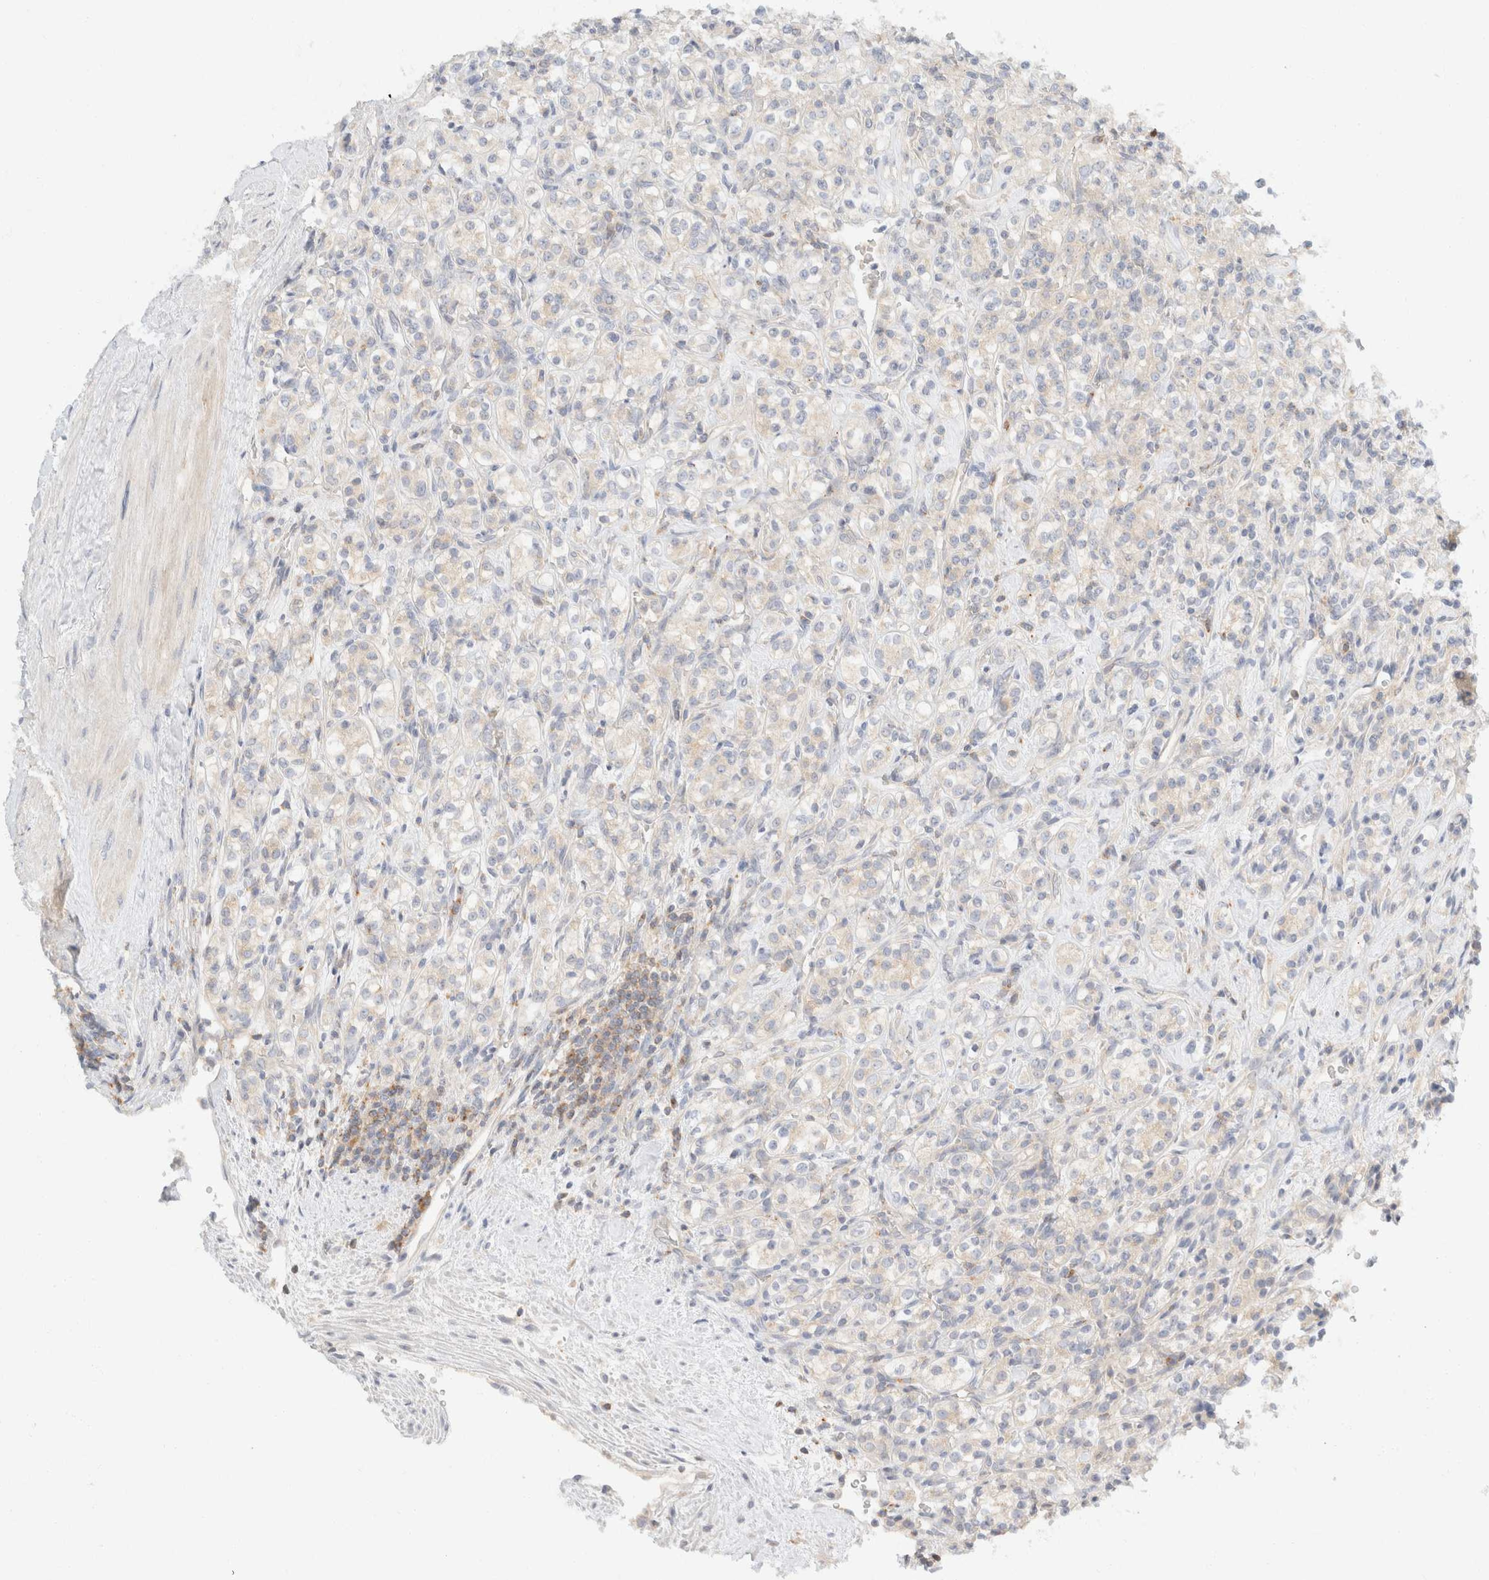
{"staining": {"intensity": "negative", "quantity": "none", "location": "none"}, "tissue": "renal cancer", "cell_type": "Tumor cells", "image_type": "cancer", "snomed": [{"axis": "morphology", "description": "Adenocarcinoma, NOS"}, {"axis": "topography", "description": "Kidney"}], "caption": "Human renal adenocarcinoma stained for a protein using immunohistochemistry displays no positivity in tumor cells.", "gene": "SH3GLB2", "patient": {"sex": "male", "age": 77}}